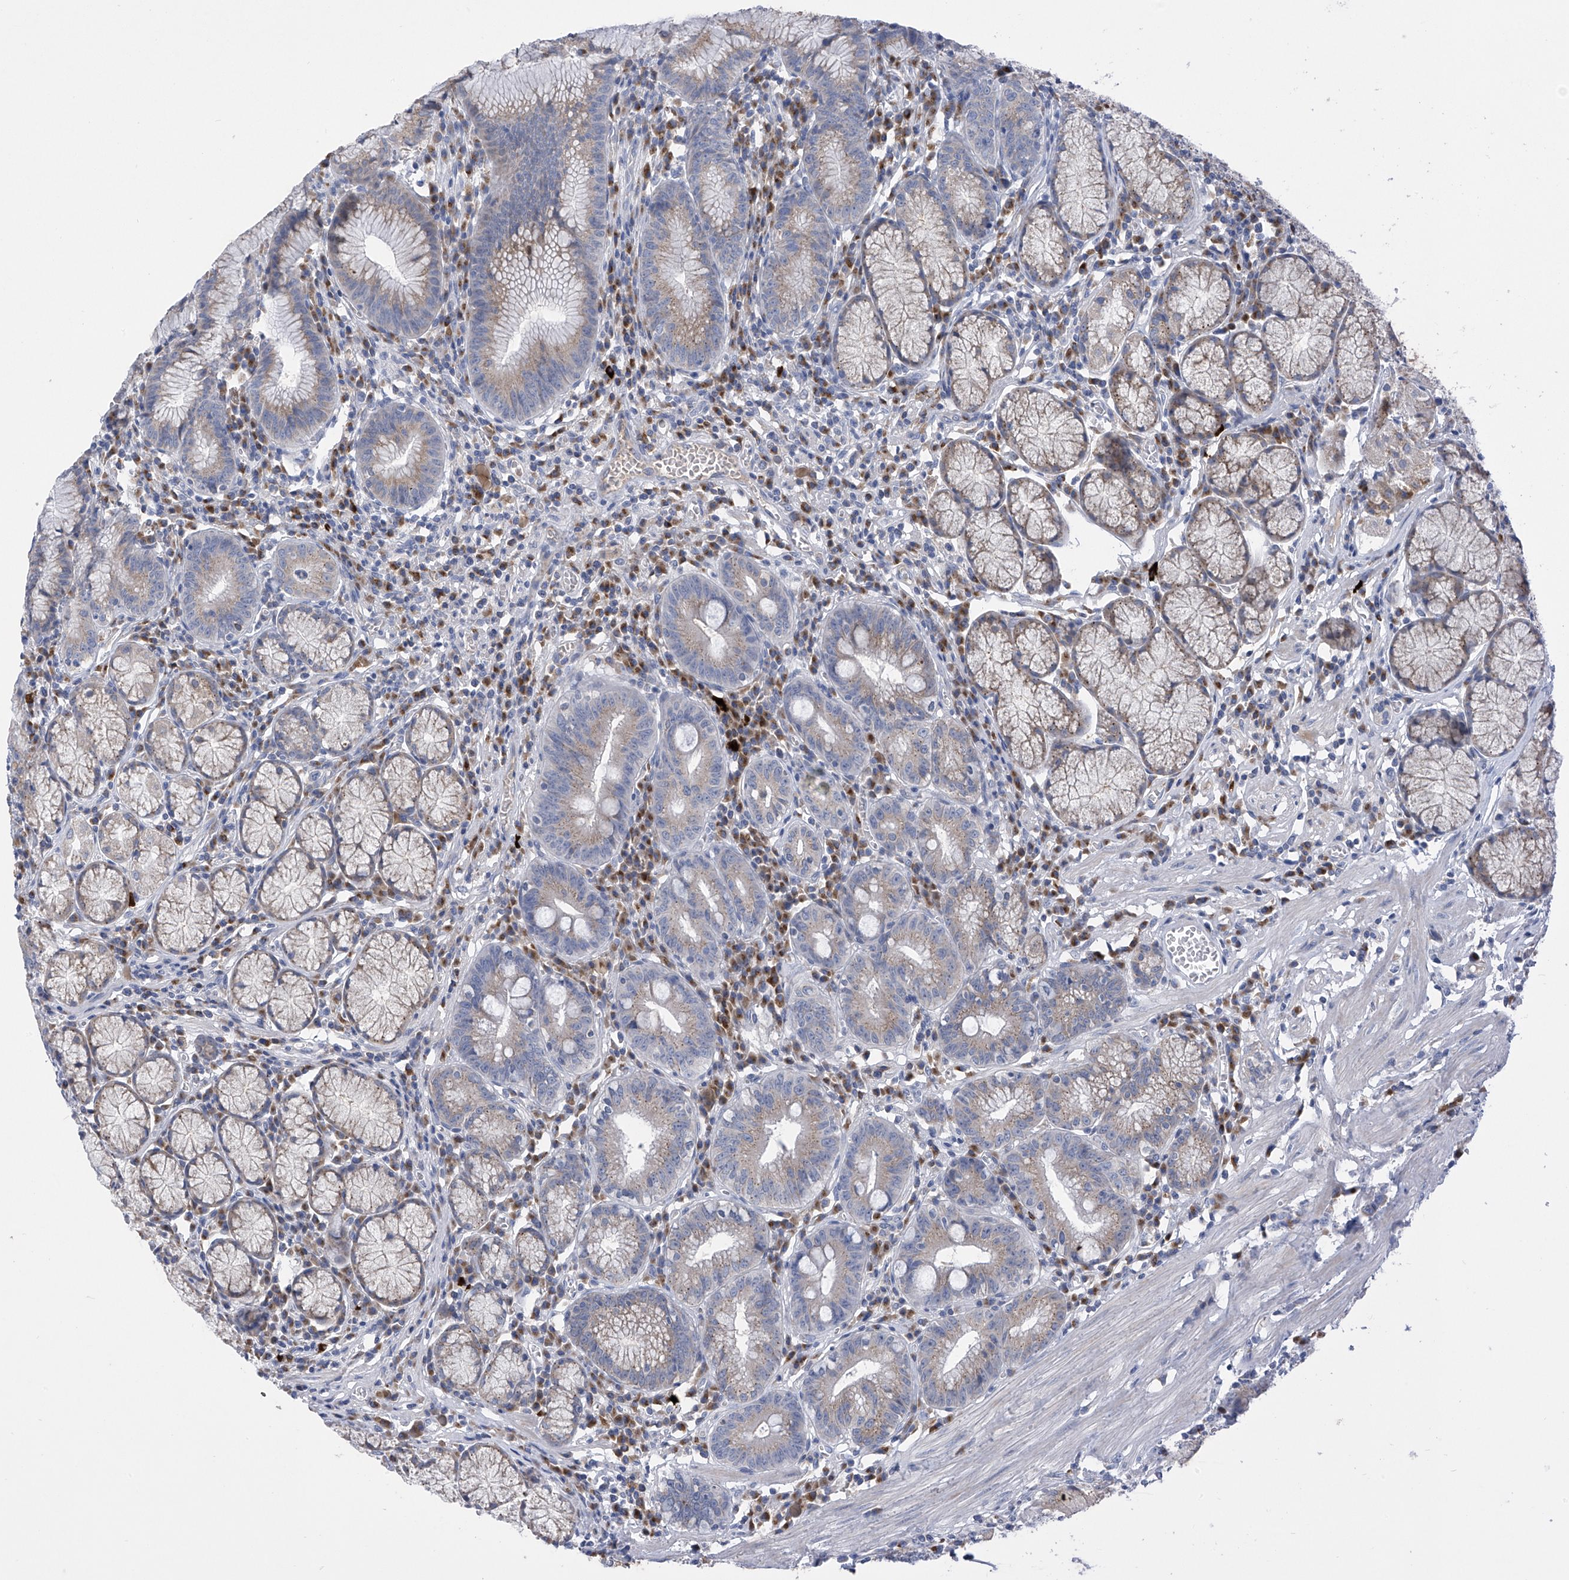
{"staining": {"intensity": "moderate", "quantity": "<25%", "location": "cytoplasmic/membranous"}, "tissue": "stomach", "cell_type": "Glandular cells", "image_type": "normal", "snomed": [{"axis": "morphology", "description": "Normal tissue, NOS"}, {"axis": "topography", "description": "Stomach"}], "caption": "Moderate cytoplasmic/membranous protein expression is appreciated in approximately <25% of glandular cells in stomach. Nuclei are stained in blue.", "gene": "SLCO4A1", "patient": {"sex": "male", "age": 55}}